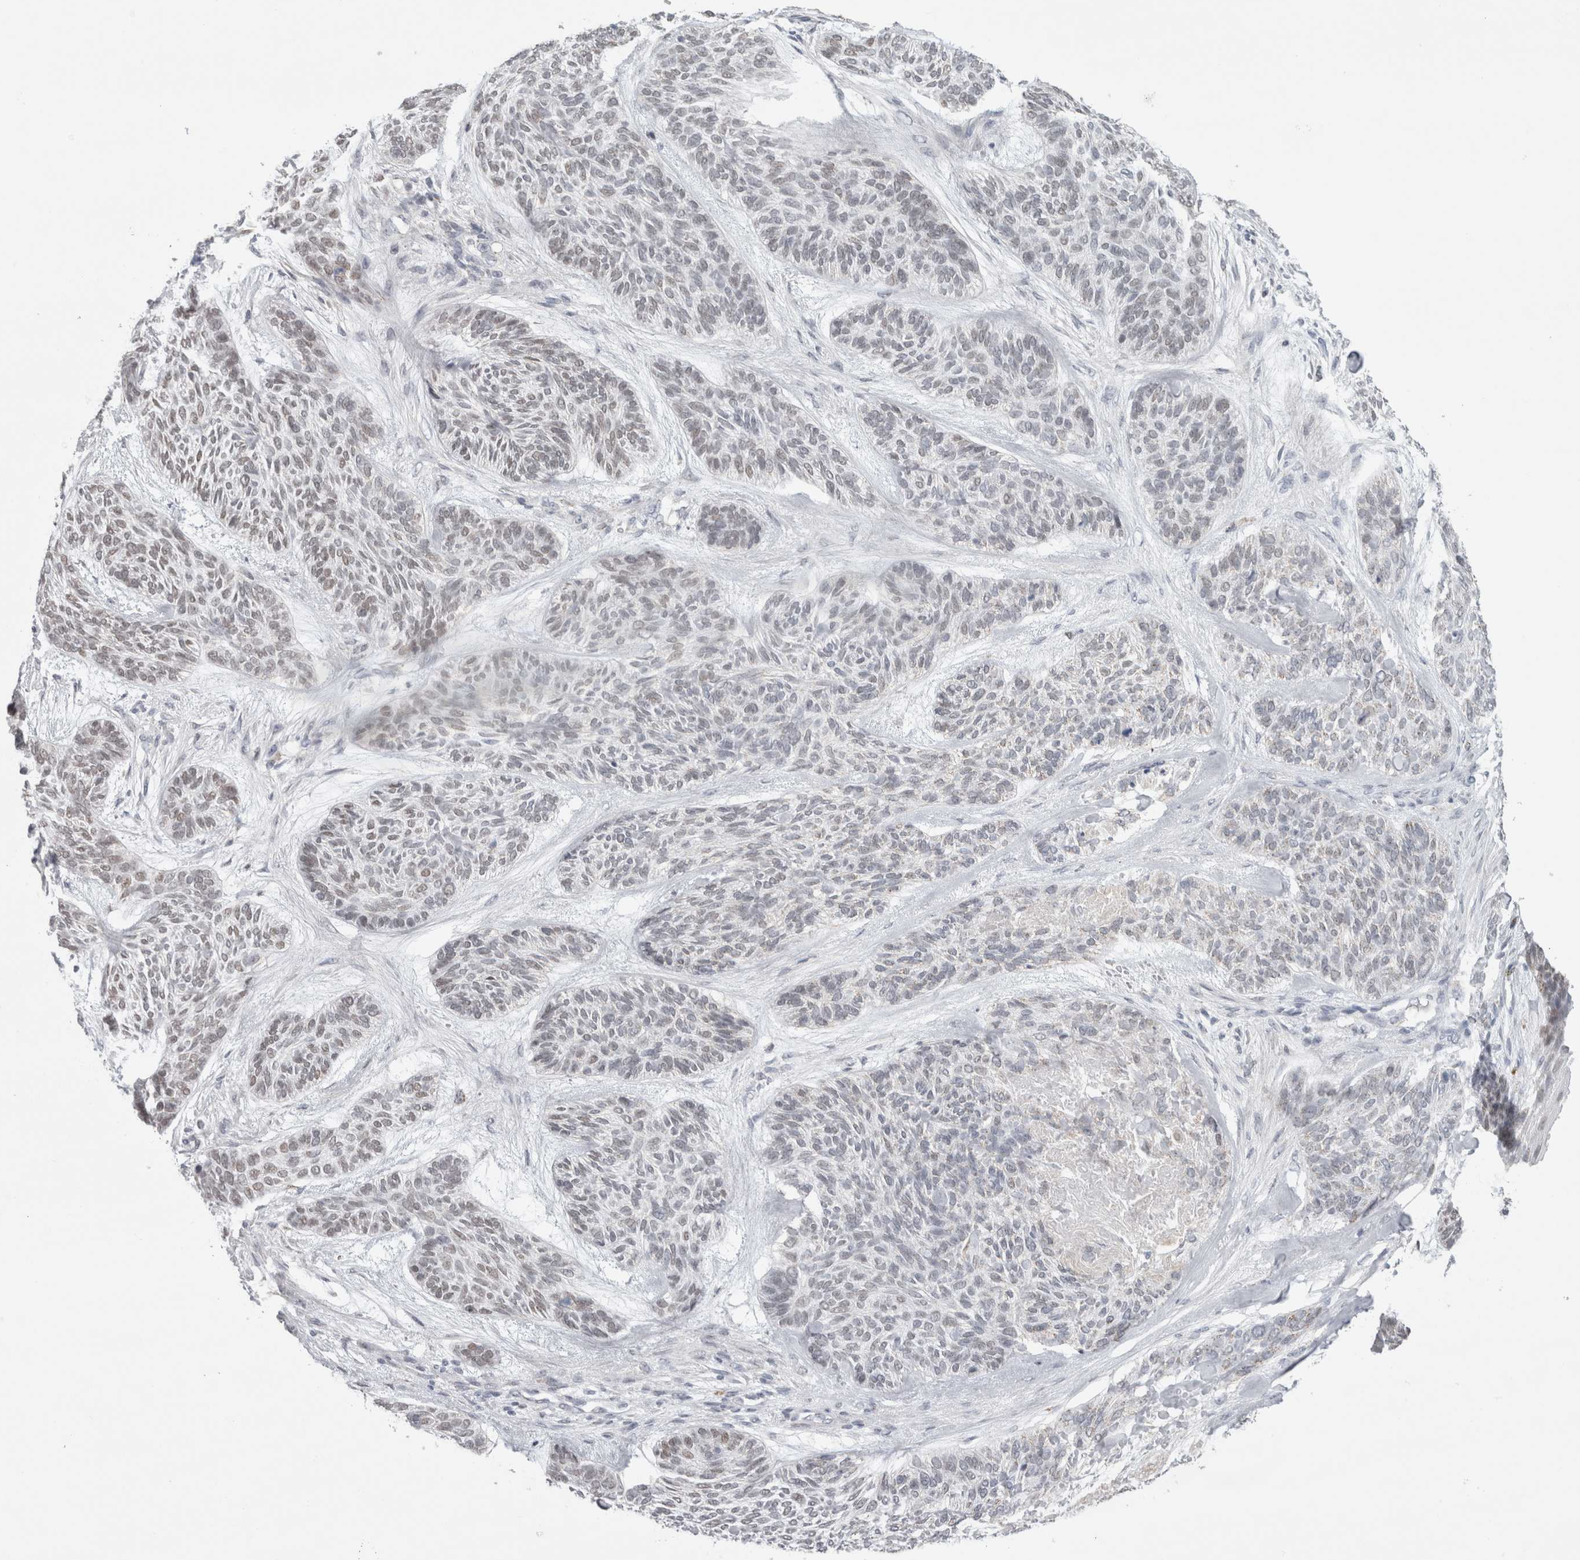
{"staining": {"intensity": "negative", "quantity": "none", "location": "none"}, "tissue": "skin cancer", "cell_type": "Tumor cells", "image_type": "cancer", "snomed": [{"axis": "morphology", "description": "Basal cell carcinoma"}, {"axis": "topography", "description": "Skin"}], "caption": "IHC histopathology image of neoplastic tissue: human skin basal cell carcinoma stained with DAB (3,3'-diaminobenzidine) displays no significant protein staining in tumor cells.", "gene": "PLIN1", "patient": {"sex": "male", "age": 55}}